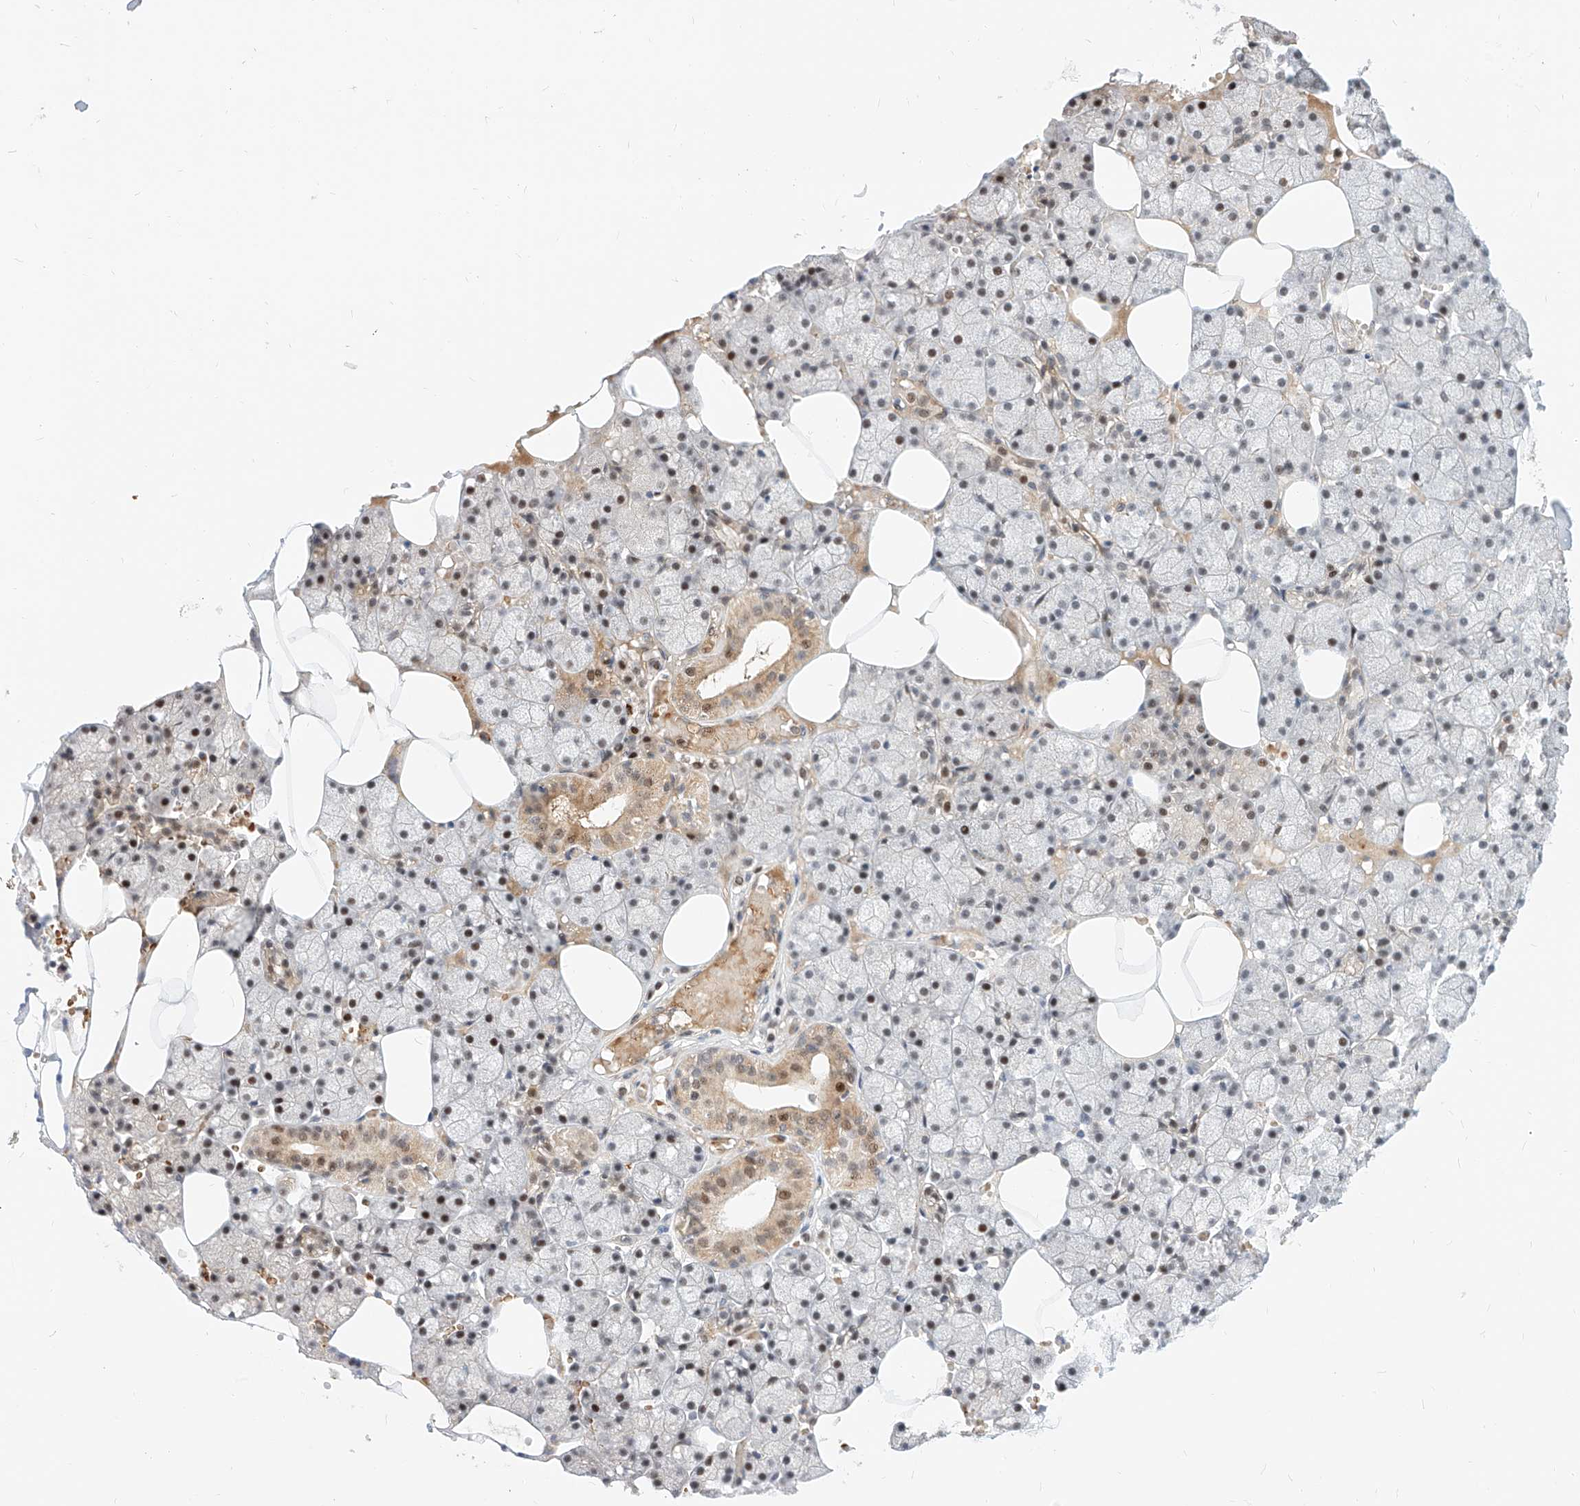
{"staining": {"intensity": "moderate", "quantity": "25%-75%", "location": "cytoplasmic/membranous,nuclear"}, "tissue": "salivary gland", "cell_type": "Glandular cells", "image_type": "normal", "snomed": [{"axis": "morphology", "description": "Normal tissue, NOS"}, {"axis": "topography", "description": "Salivary gland"}], "caption": "Salivary gland stained for a protein (brown) exhibits moderate cytoplasmic/membranous,nuclear positive positivity in about 25%-75% of glandular cells.", "gene": "CBX8", "patient": {"sex": "male", "age": 62}}